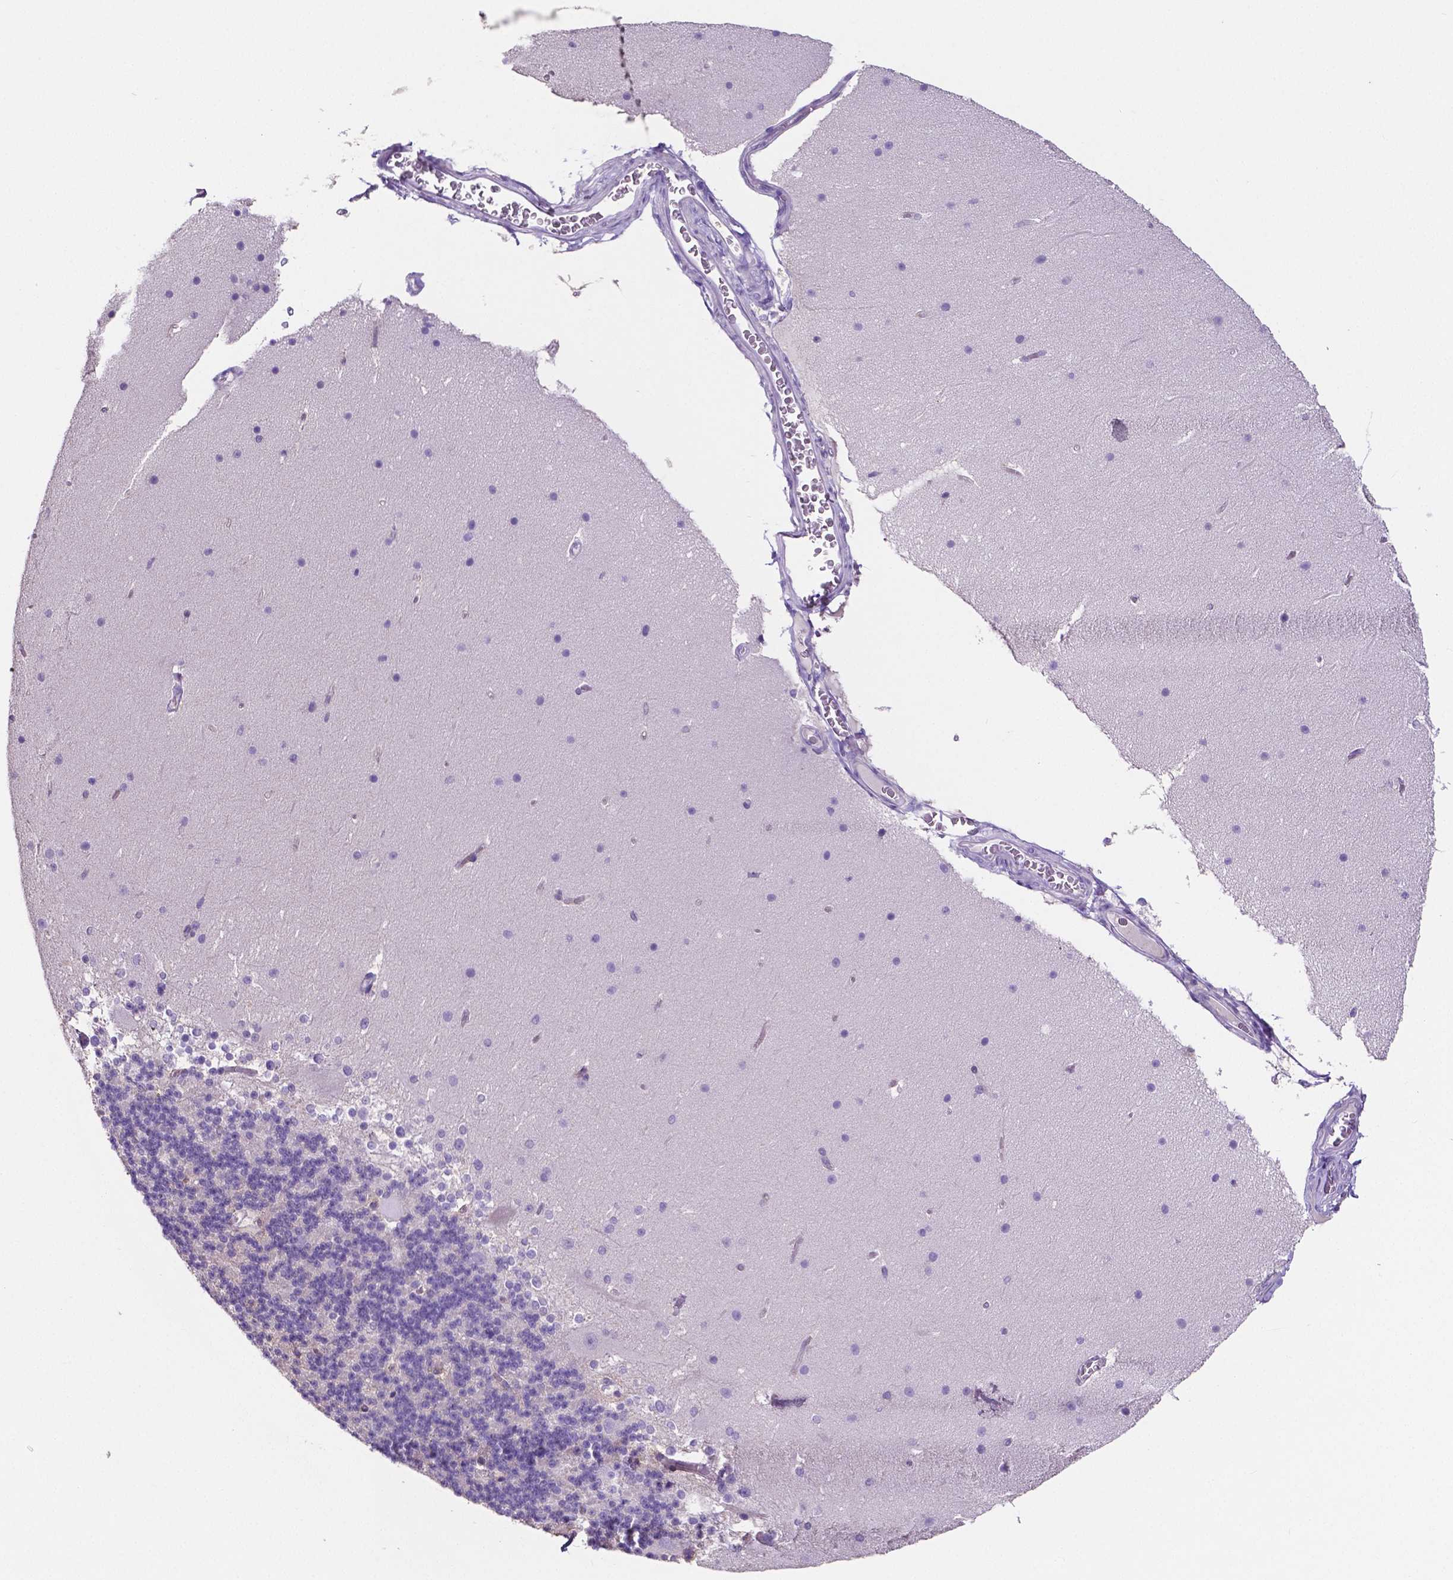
{"staining": {"intensity": "negative", "quantity": "none", "location": "none"}, "tissue": "cerebellum", "cell_type": "Cells in granular layer", "image_type": "normal", "snomed": [{"axis": "morphology", "description": "Normal tissue, NOS"}, {"axis": "topography", "description": "Cerebellum"}], "caption": "DAB (3,3'-diaminobenzidine) immunohistochemical staining of benign cerebellum displays no significant staining in cells in granular layer.", "gene": "MMP9", "patient": {"sex": "female", "age": 19}}